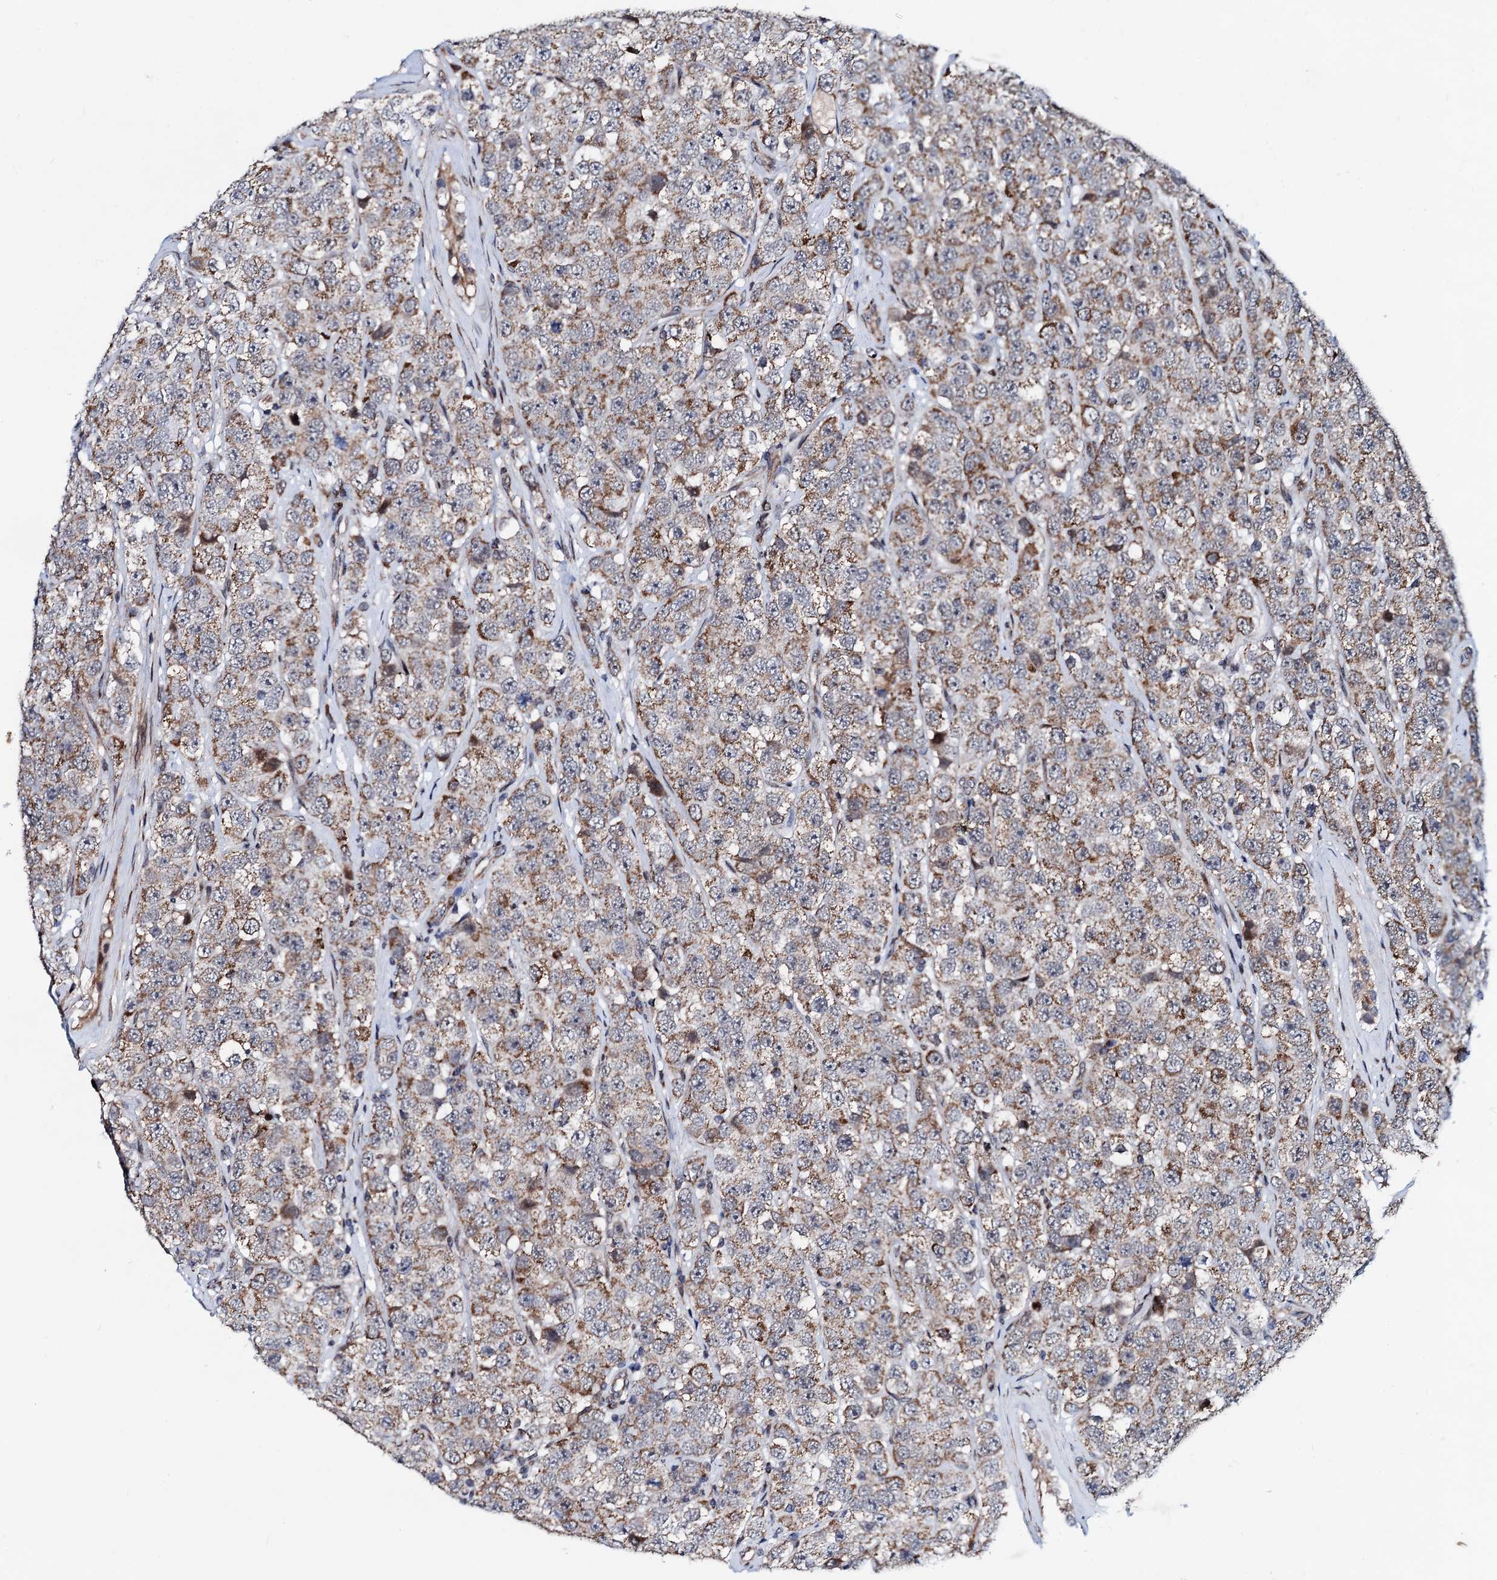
{"staining": {"intensity": "moderate", "quantity": ">75%", "location": "cytoplasmic/membranous"}, "tissue": "testis cancer", "cell_type": "Tumor cells", "image_type": "cancer", "snomed": [{"axis": "morphology", "description": "Seminoma, NOS"}, {"axis": "topography", "description": "Testis"}], "caption": "Moderate cytoplasmic/membranous positivity for a protein is appreciated in approximately >75% of tumor cells of testis cancer (seminoma) using IHC.", "gene": "COA4", "patient": {"sex": "male", "age": 28}}